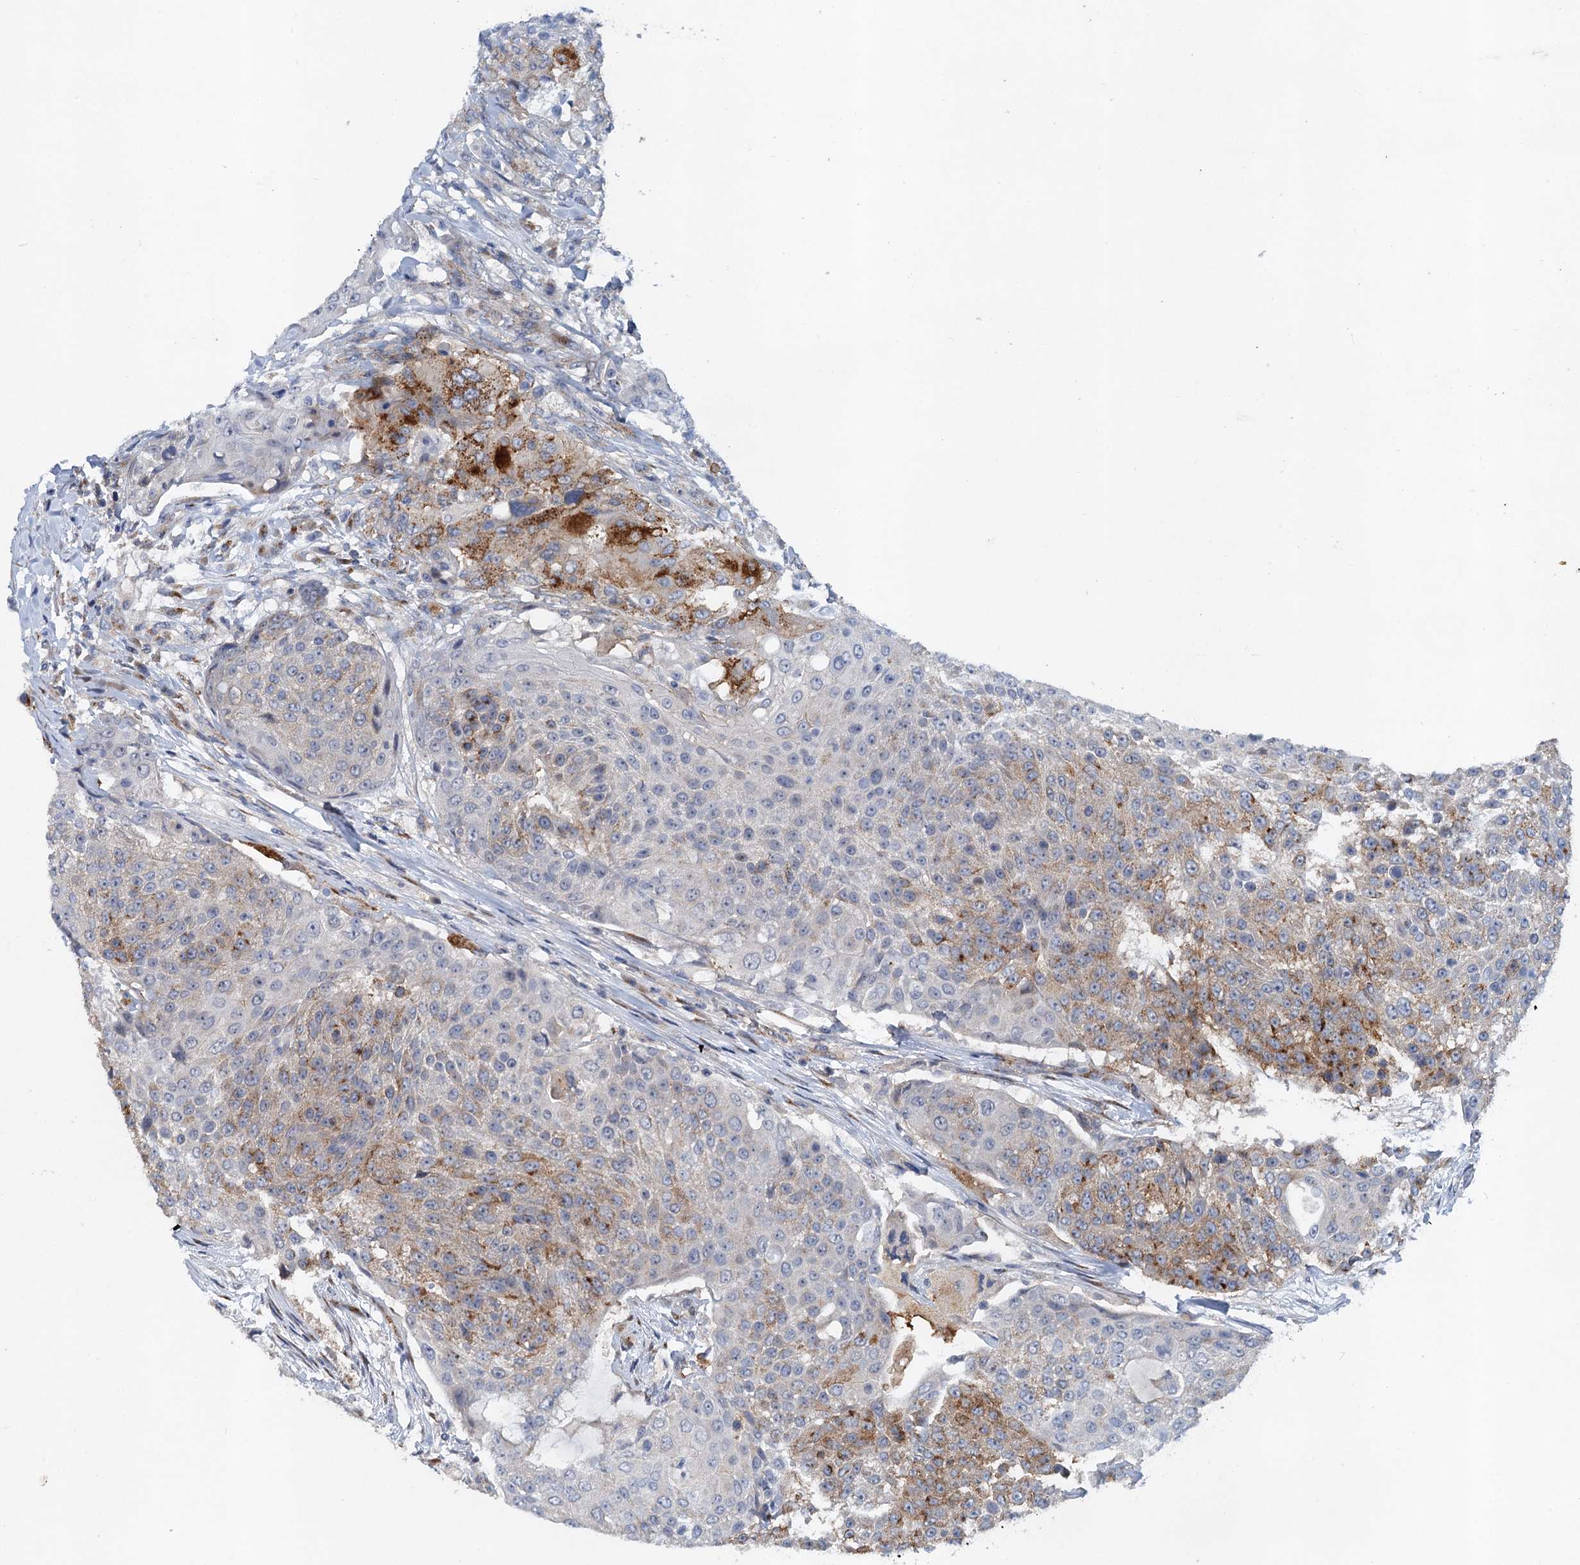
{"staining": {"intensity": "strong", "quantity": "<25%", "location": "cytoplasmic/membranous"}, "tissue": "urothelial cancer", "cell_type": "Tumor cells", "image_type": "cancer", "snomed": [{"axis": "morphology", "description": "Urothelial carcinoma, High grade"}, {"axis": "topography", "description": "Urinary bladder"}], "caption": "Protein expression analysis of human high-grade urothelial carcinoma reveals strong cytoplasmic/membranous staining in approximately <25% of tumor cells.", "gene": "NBEA", "patient": {"sex": "female", "age": 63}}